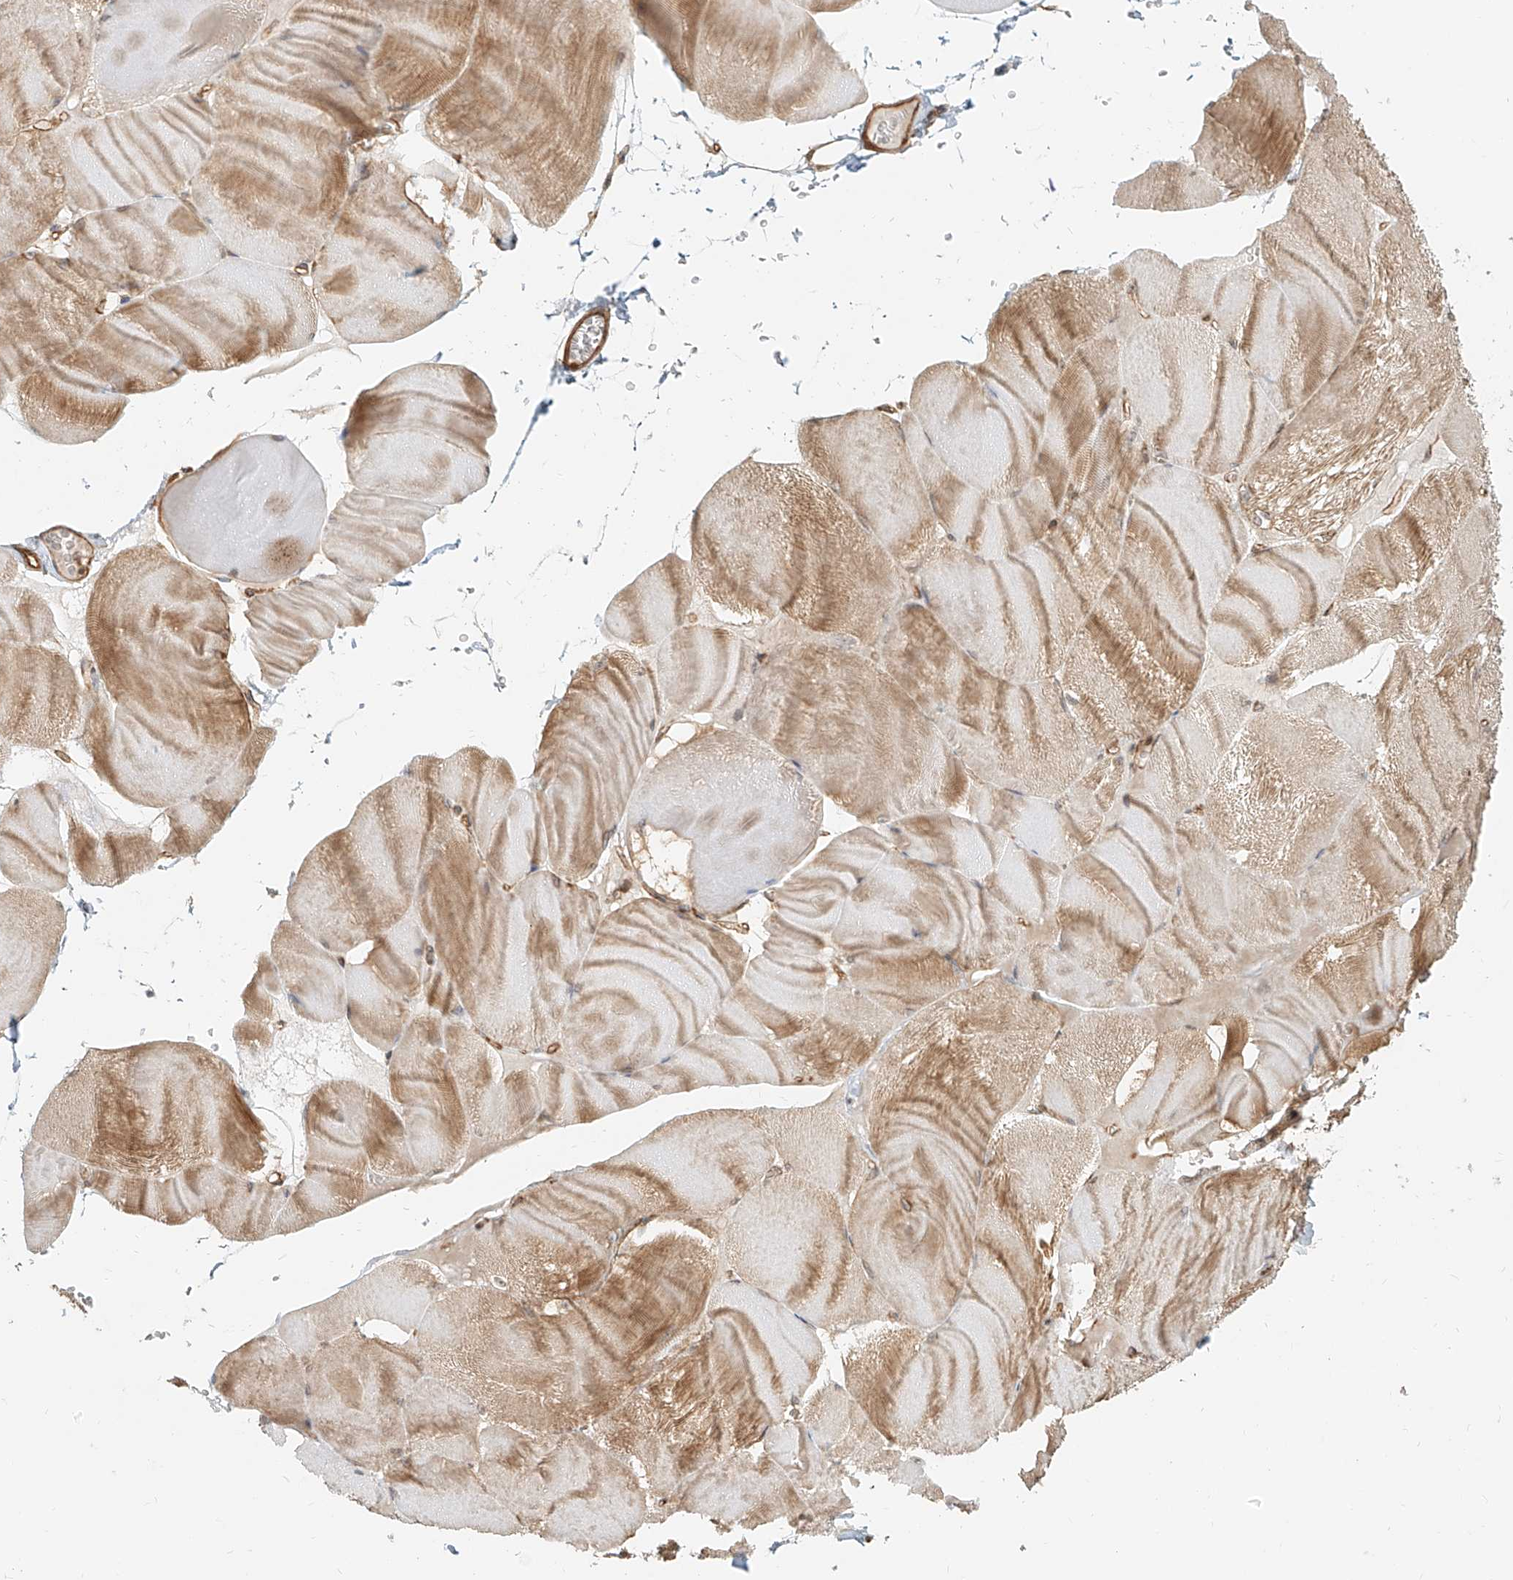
{"staining": {"intensity": "moderate", "quantity": "25%-75%", "location": "cytoplasmic/membranous"}, "tissue": "skeletal muscle", "cell_type": "Myocytes", "image_type": "normal", "snomed": [{"axis": "morphology", "description": "Normal tissue, NOS"}, {"axis": "morphology", "description": "Basal cell carcinoma"}, {"axis": "topography", "description": "Skeletal muscle"}], "caption": "A histopathology image of human skeletal muscle stained for a protein shows moderate cytoplasmic/membranous brown staining in myocytes.", "gene": "UBE2K", "patient": {"sex": "female", "age": 64}}